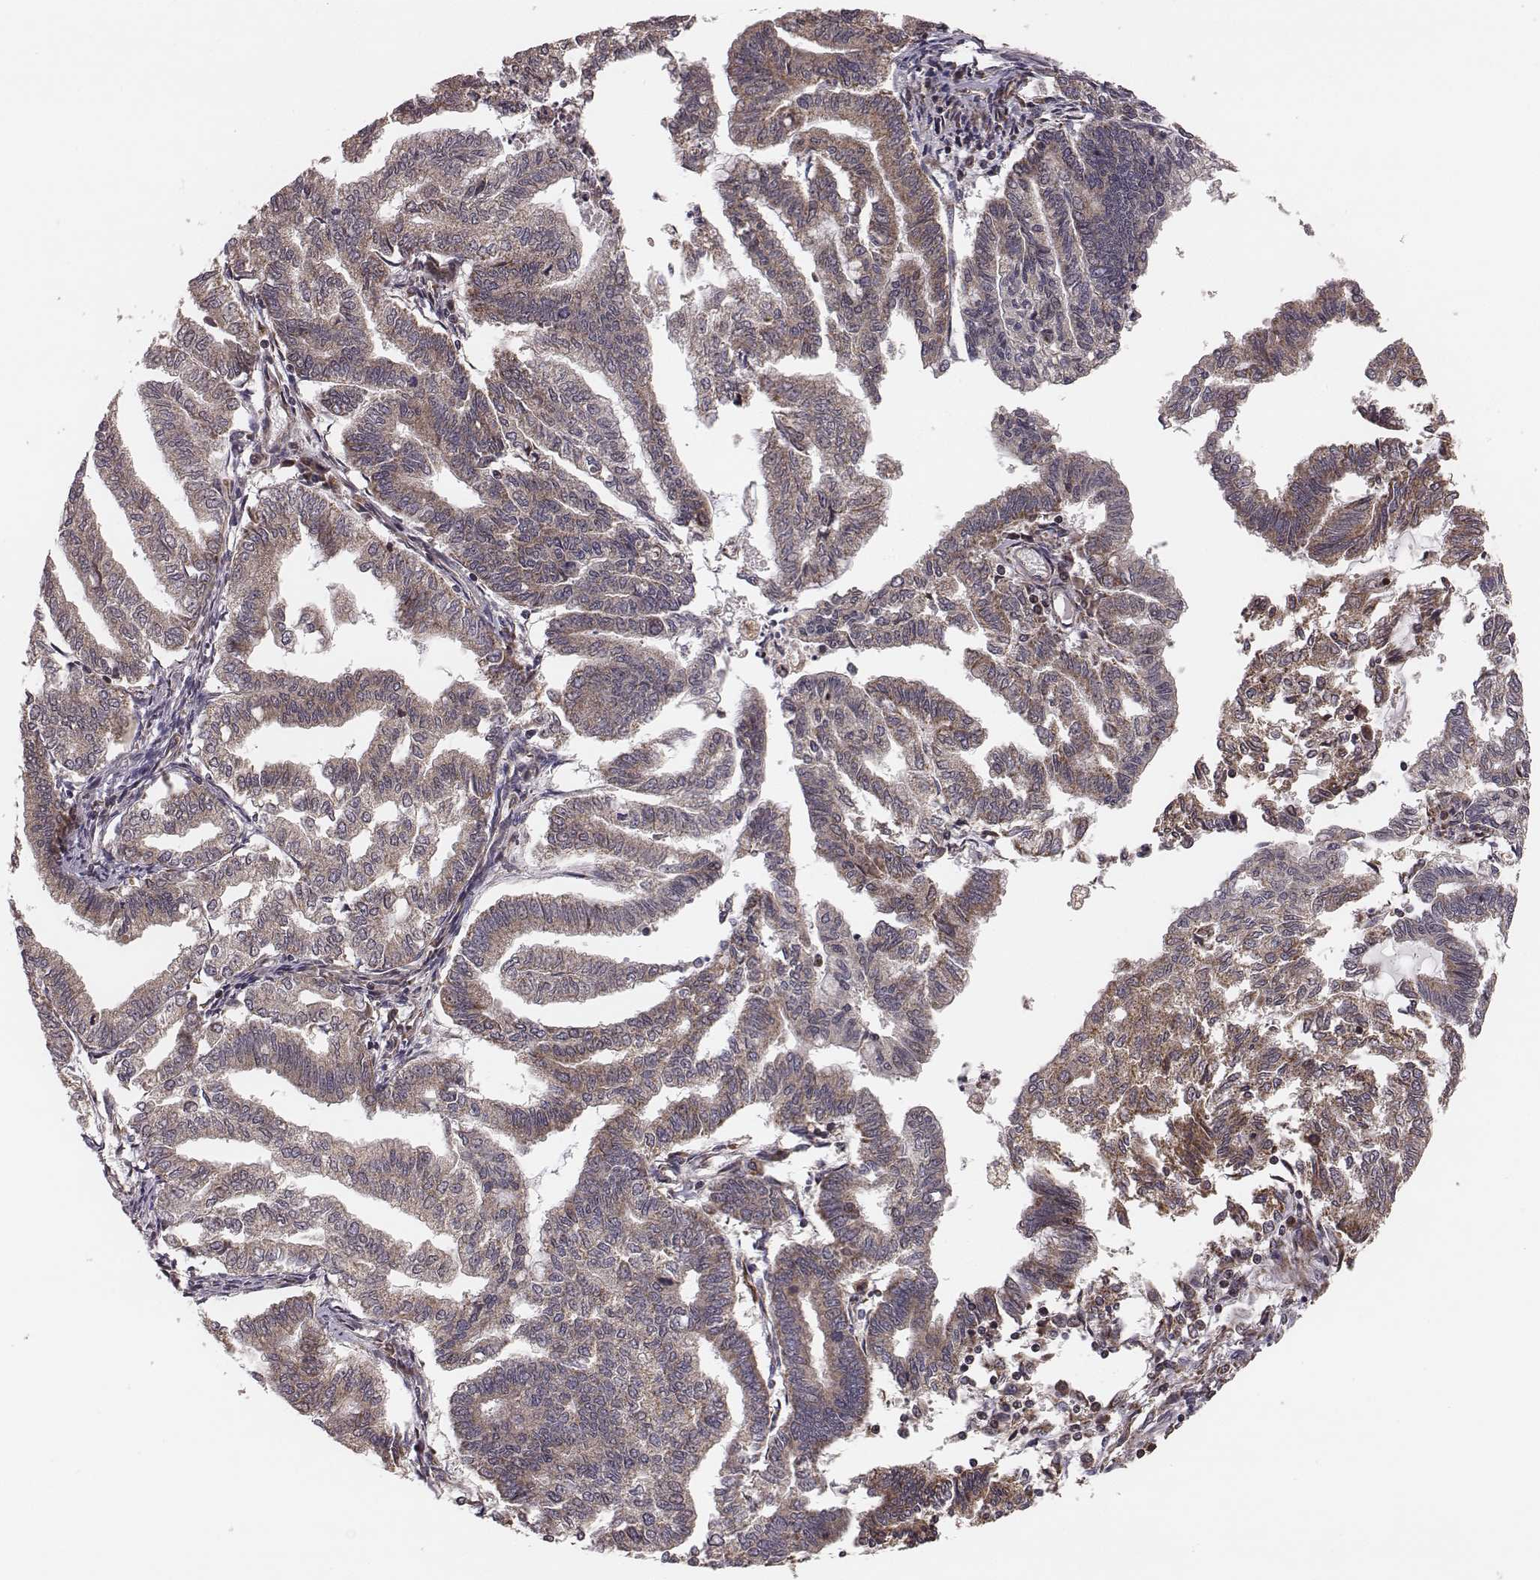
{"staining": {"intensity": "moderate", "quantity": ">75%", "location": "cytoplasmic/membranous"}, "tissue": "endometrial cancer", "cell_type": "Tumor cells", "image_type": "cancer", "snomed": [{"axis": "morphology", "description": "Adenocarcinoma, NOS"}, {"axis": "topography", "description": "Endometrium"}], "caption": "This histopathology image shows IHC staining of endometrial cancer (adenocarcinoma), with medium moderate cytoplasmic/membranous expression in approximately >75% of tumor cells.", "gene": "ZDHHC21", "patient": {"sex": "female", "age": 79}}